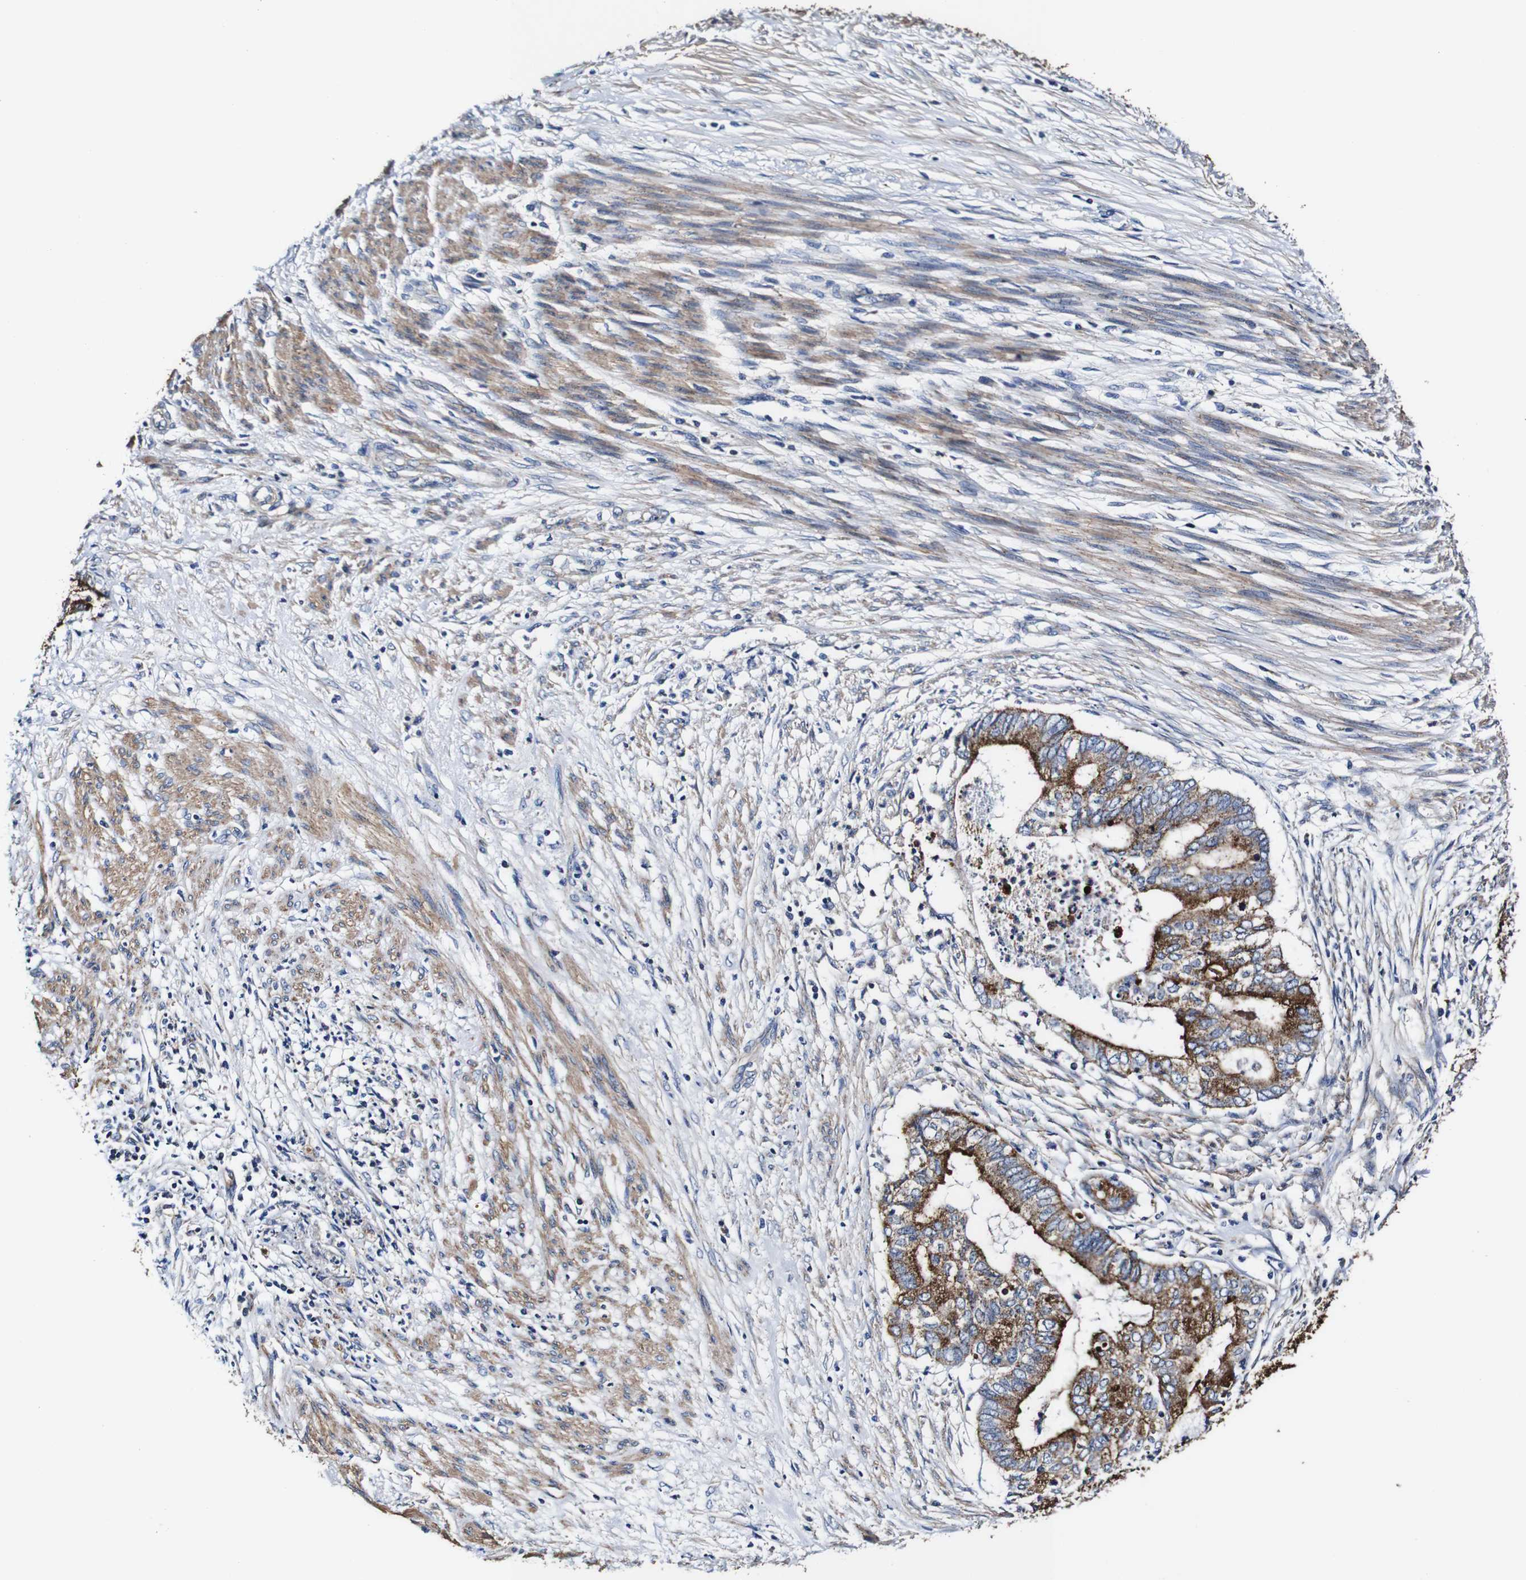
{"staining": {"intensity": "moderate", "quantity": ">75%", "location": "cytoplasmic/membranous"}, "tissue": "endometrial cancer", "cell_type": "Tumor cells", "image_type": "cancer", "snomed": [{"axis": "morphology", "description": "Necrosis, NOS"}, {"axis": "morphology", "description": "Adenocarcinoma, NOS"}, {"axis": "topography", "description": "Endometrium"}], "caption": "A brown stain highlights moderate cytoplasmic/membranous staining of a protein in adenocarcinoma (endometrial) tumor cells.", "gene": "PDCD6IP", "patient": {"sex": "female", "age": 79}}